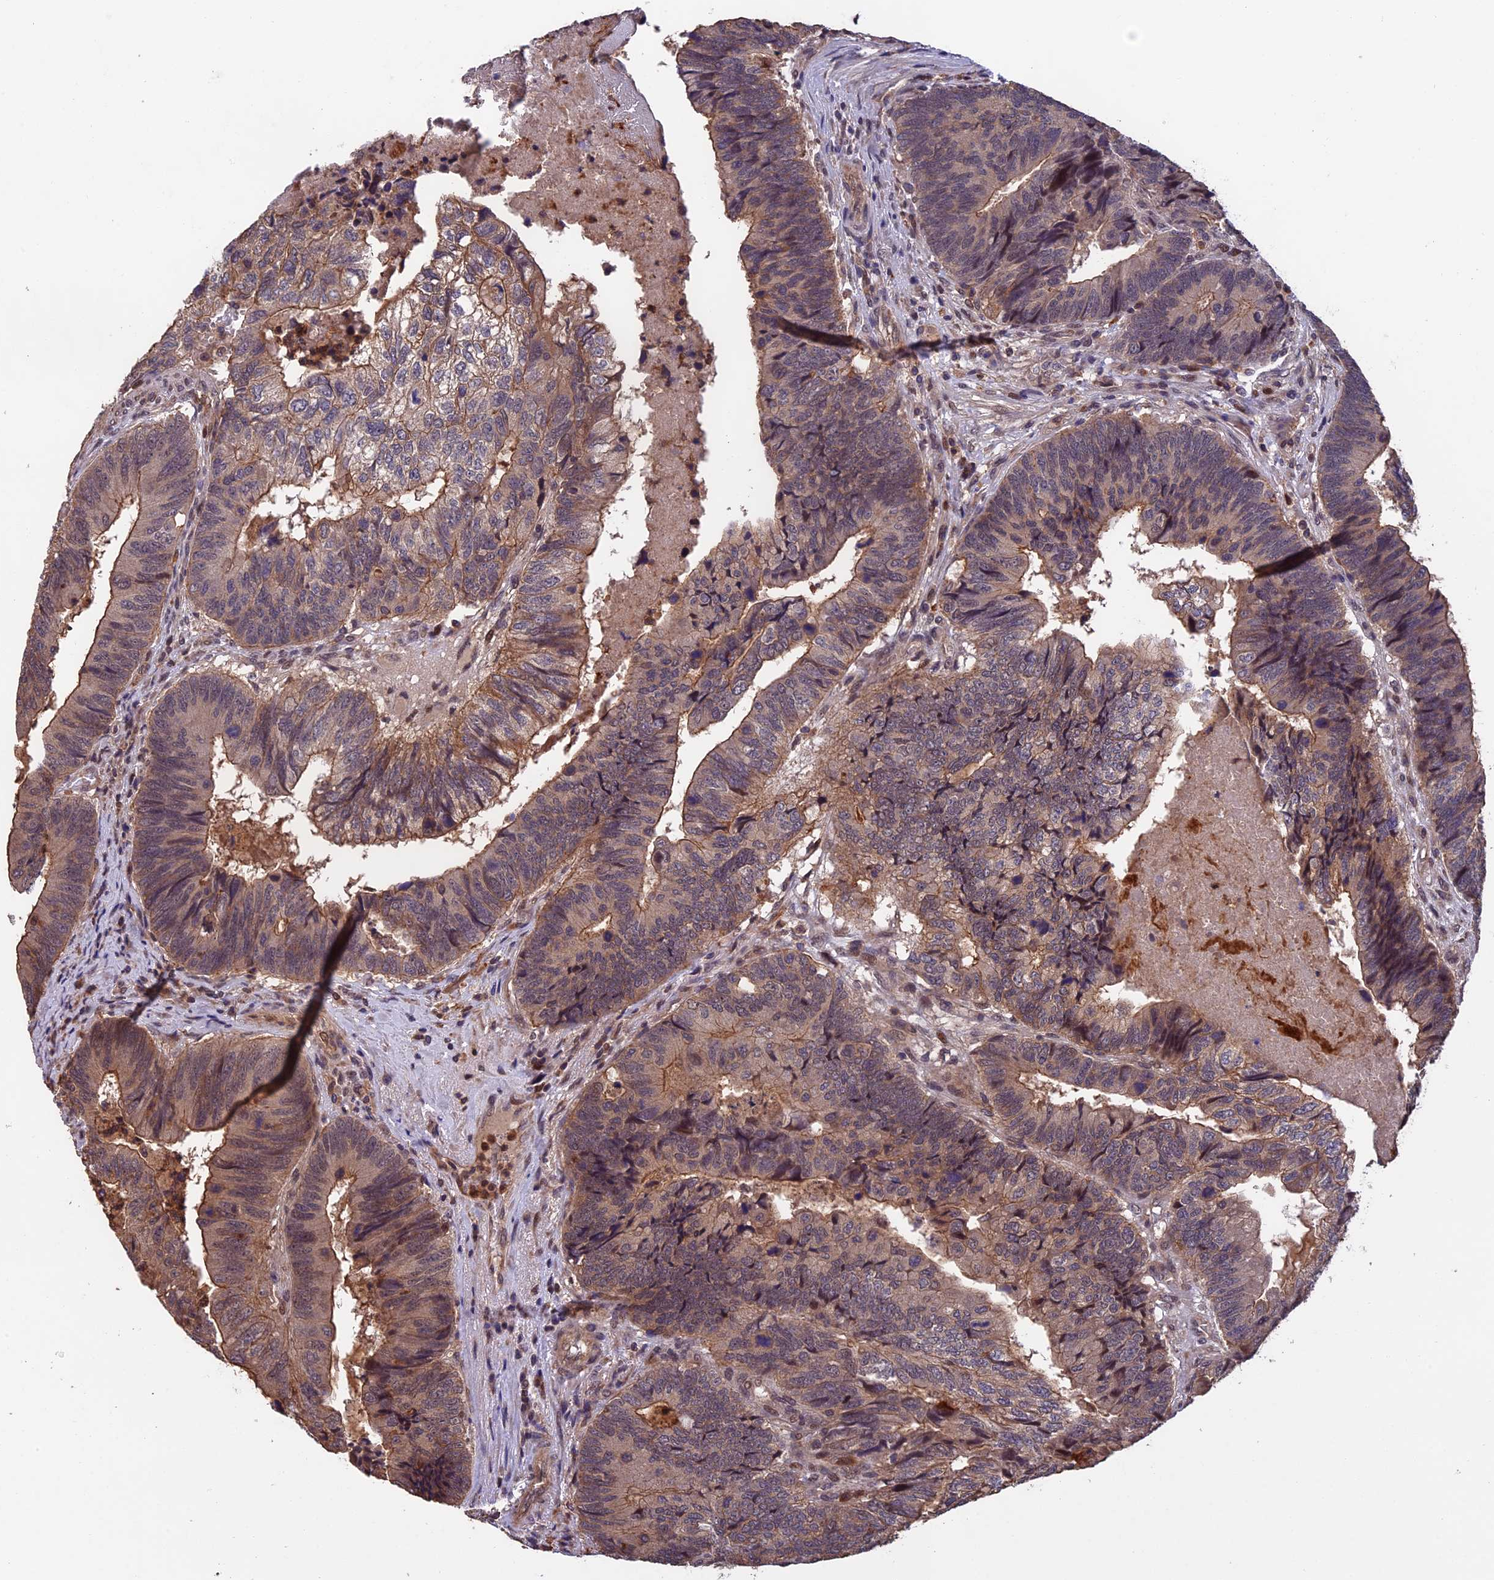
{"staining": {"intensity": "weak", "quantity": ">75%", "location": "cytoplasmic/membranous"}, "tissue": "colorectal cancer", "cell_type": "Tumor cells", "image_type": "cancer", "snomed": [{"axis": "morphology", "description": "Adenocarcinoma, NOS"}, {"axis": "topography", "description": "Colon"}], "caption": "High-power microscopy captured an immunohistochemistry (IHC) micrograph of adenocarcinoma (colorectal), revealing weak cytoplasmic/membranous expression in approximately >75% of tumor cells.", "gene": "PKD2L2", "patient": {"sex": "female", "age": 67}}